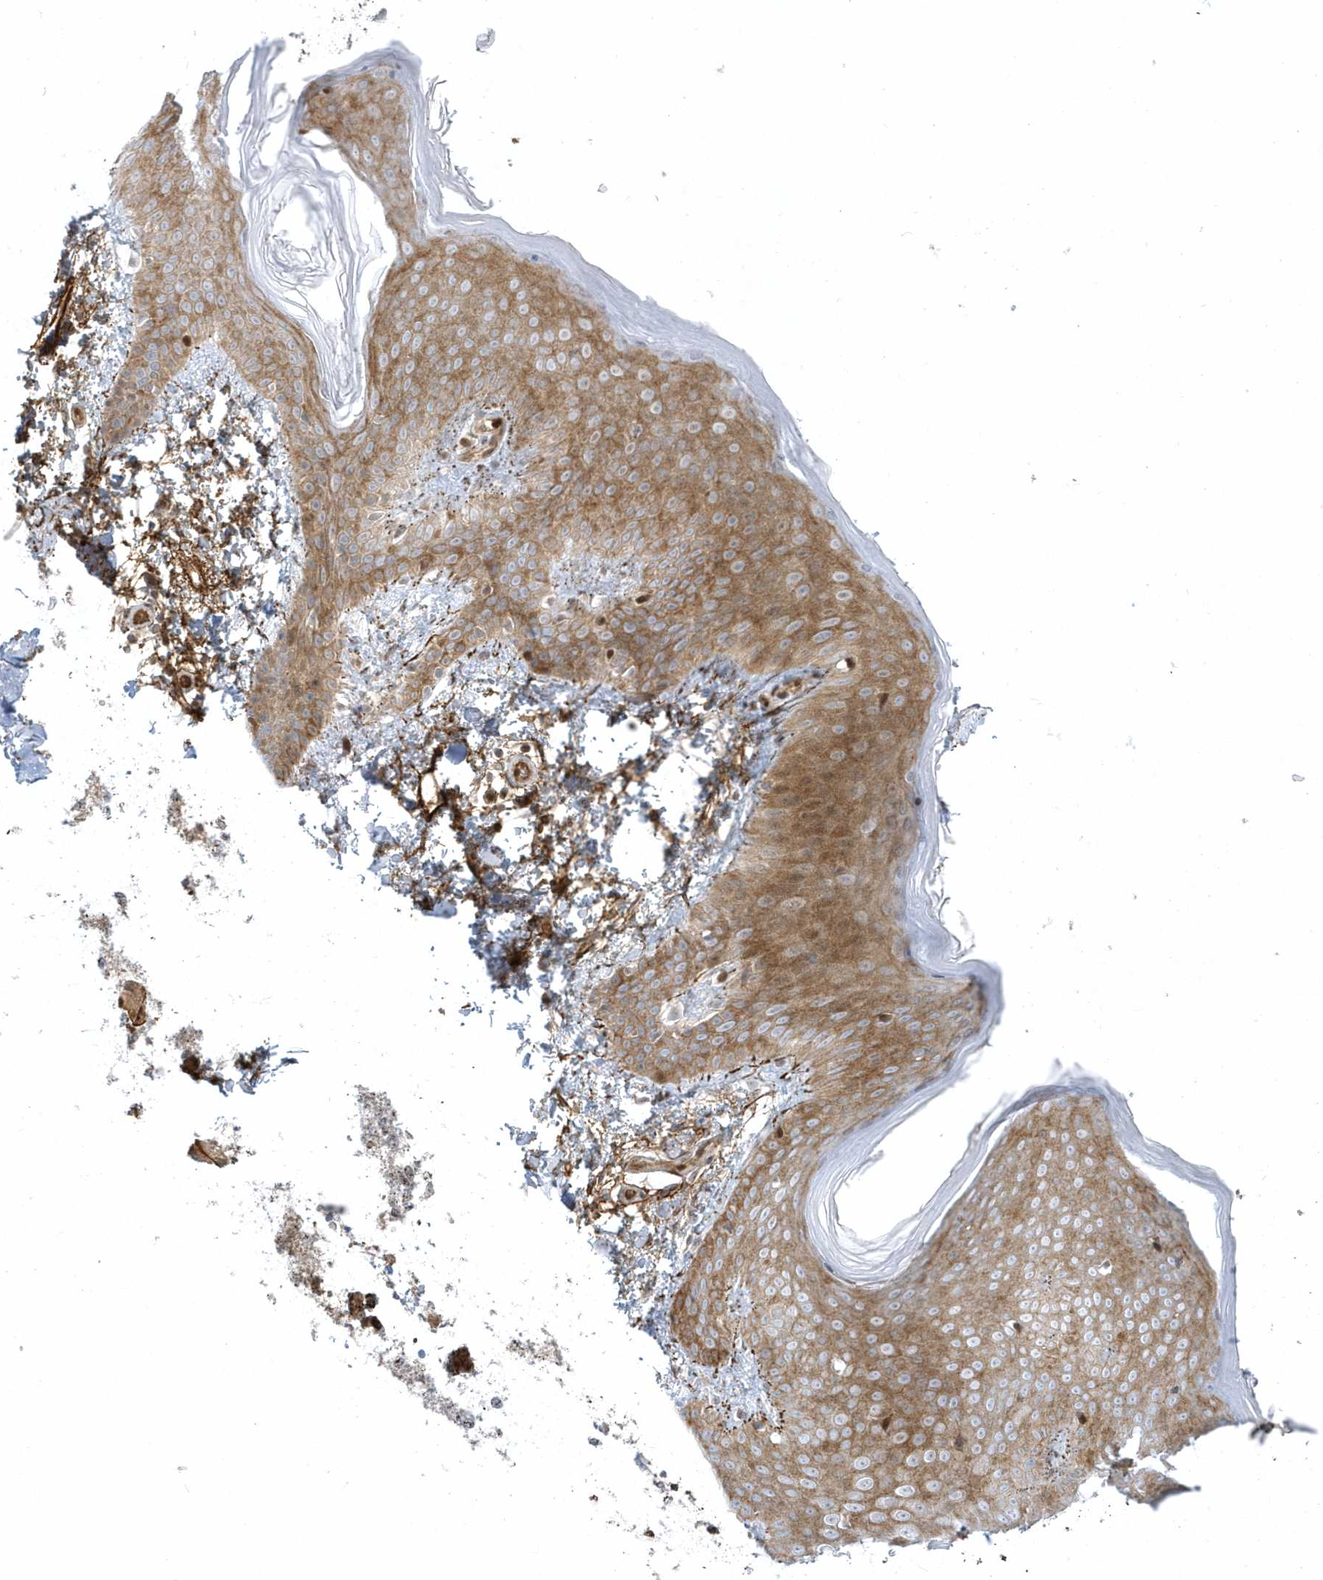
{"staining": {"intensity": "moderate", "quantity": ">75%", "location": "cytoplasmic/membranous"}, "tissue": "skin", "cell_type": "Fibroblasts", "image_type": "normal", "snomed": [{"axis": "morphology", "description": "Normal tissue, NOS"}, {"axis": "topography", "description": "Skin"}], "caption": "Fibroblasts show medium levels of moderate cytoplasmic/membranous positivity in approximately >75% of cells in benign human skin.", "gene": "MASP2", "patient": {"sex": "male", "age": 36}}